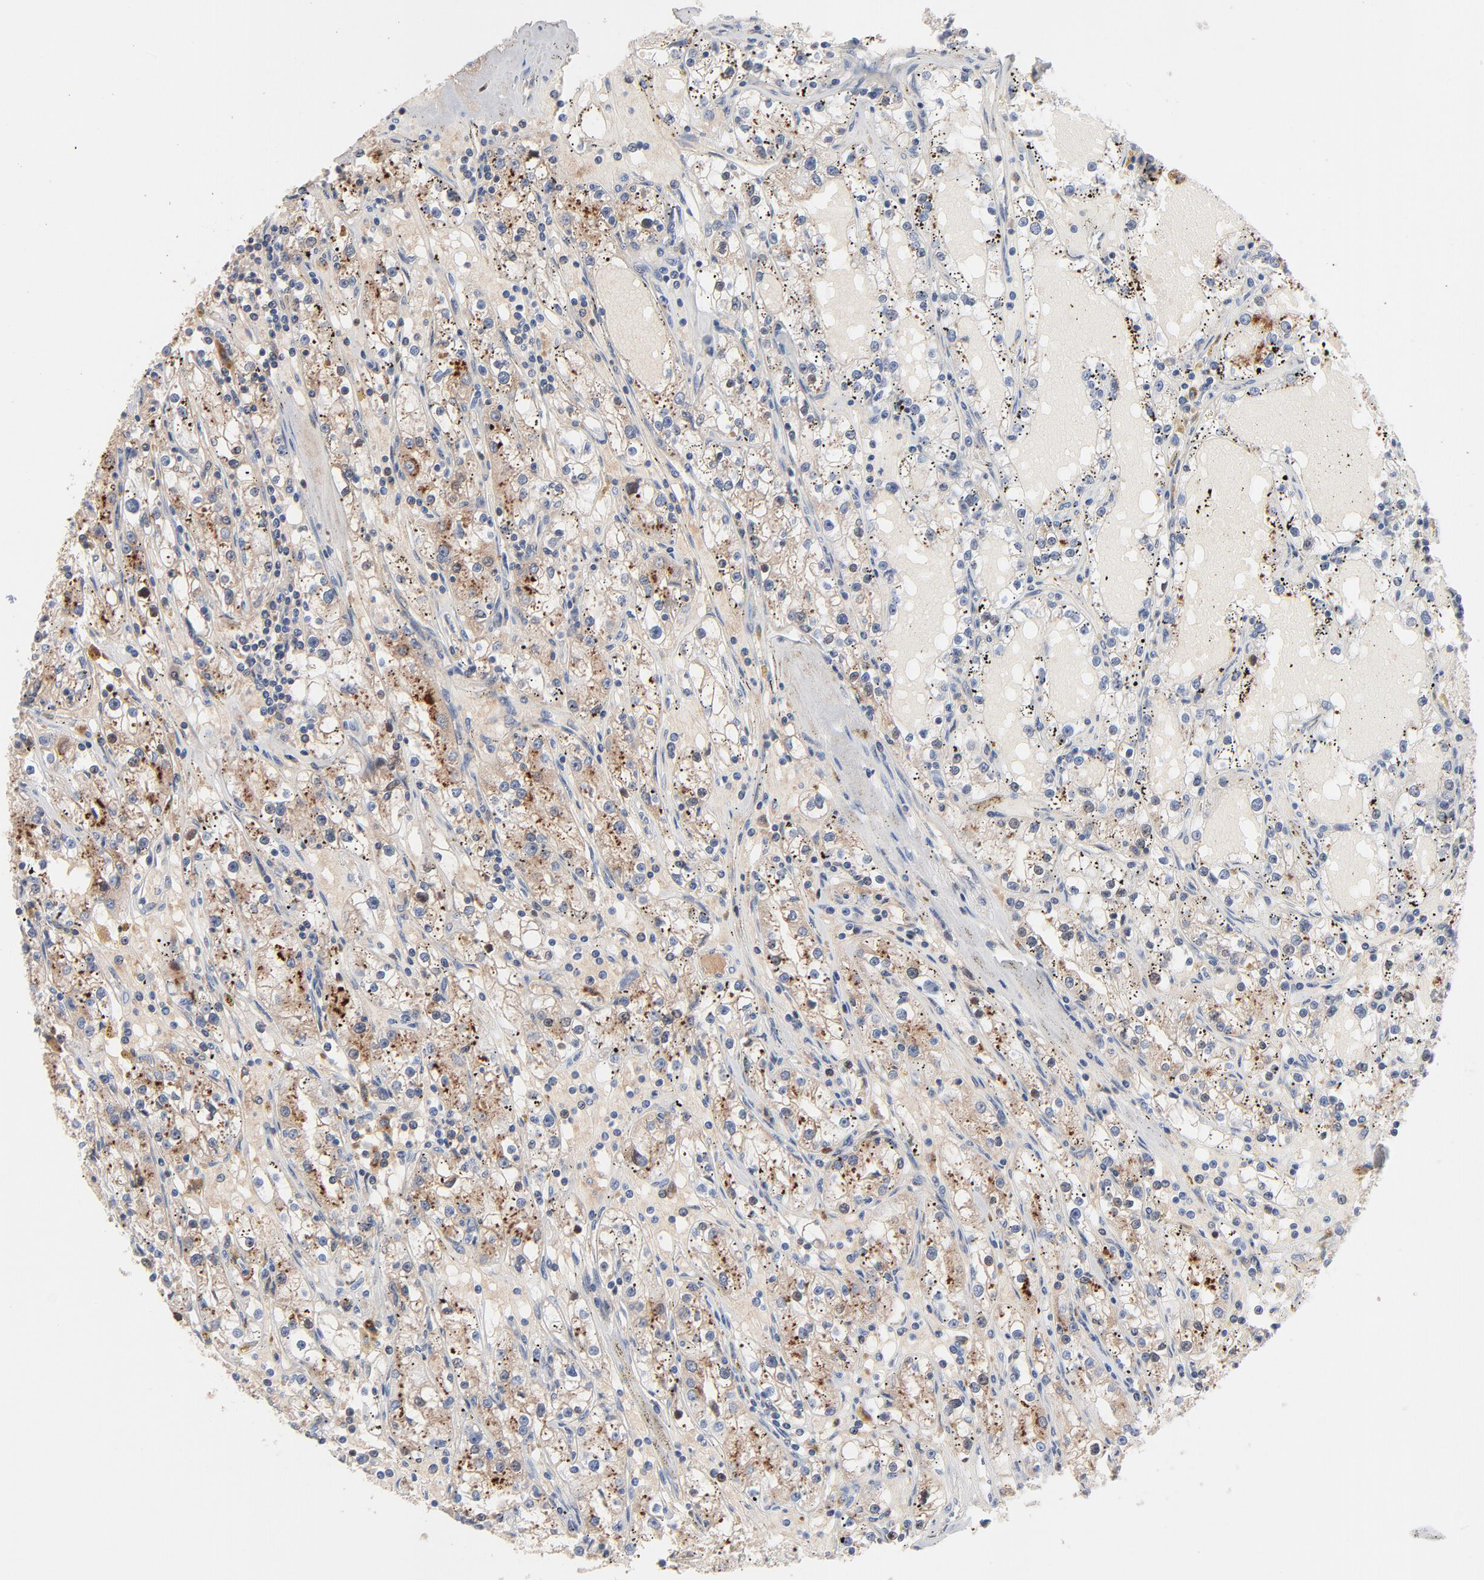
{"staining": {"intensity": "weak", "quantity": "25%-75%", "location": "cytoplasmic/membranous"}, "tissue": "renal cancer", "cell_type": "Tumor cells", "image_type": "cancer", "snomed": [{"axis": "morphology", "description": "Adenocarcinoma, NOS"}, {"axis": "topography", "description": "Kidney"}], "caption": "DAB immunohistochemical staining of human renal cancer reveals weak cytoplasmic/membranous protein positivity in about 25%-75% of tumor cells.", "gene": "SERPINA4", "patient": {"sex": "male", "age": 56}}